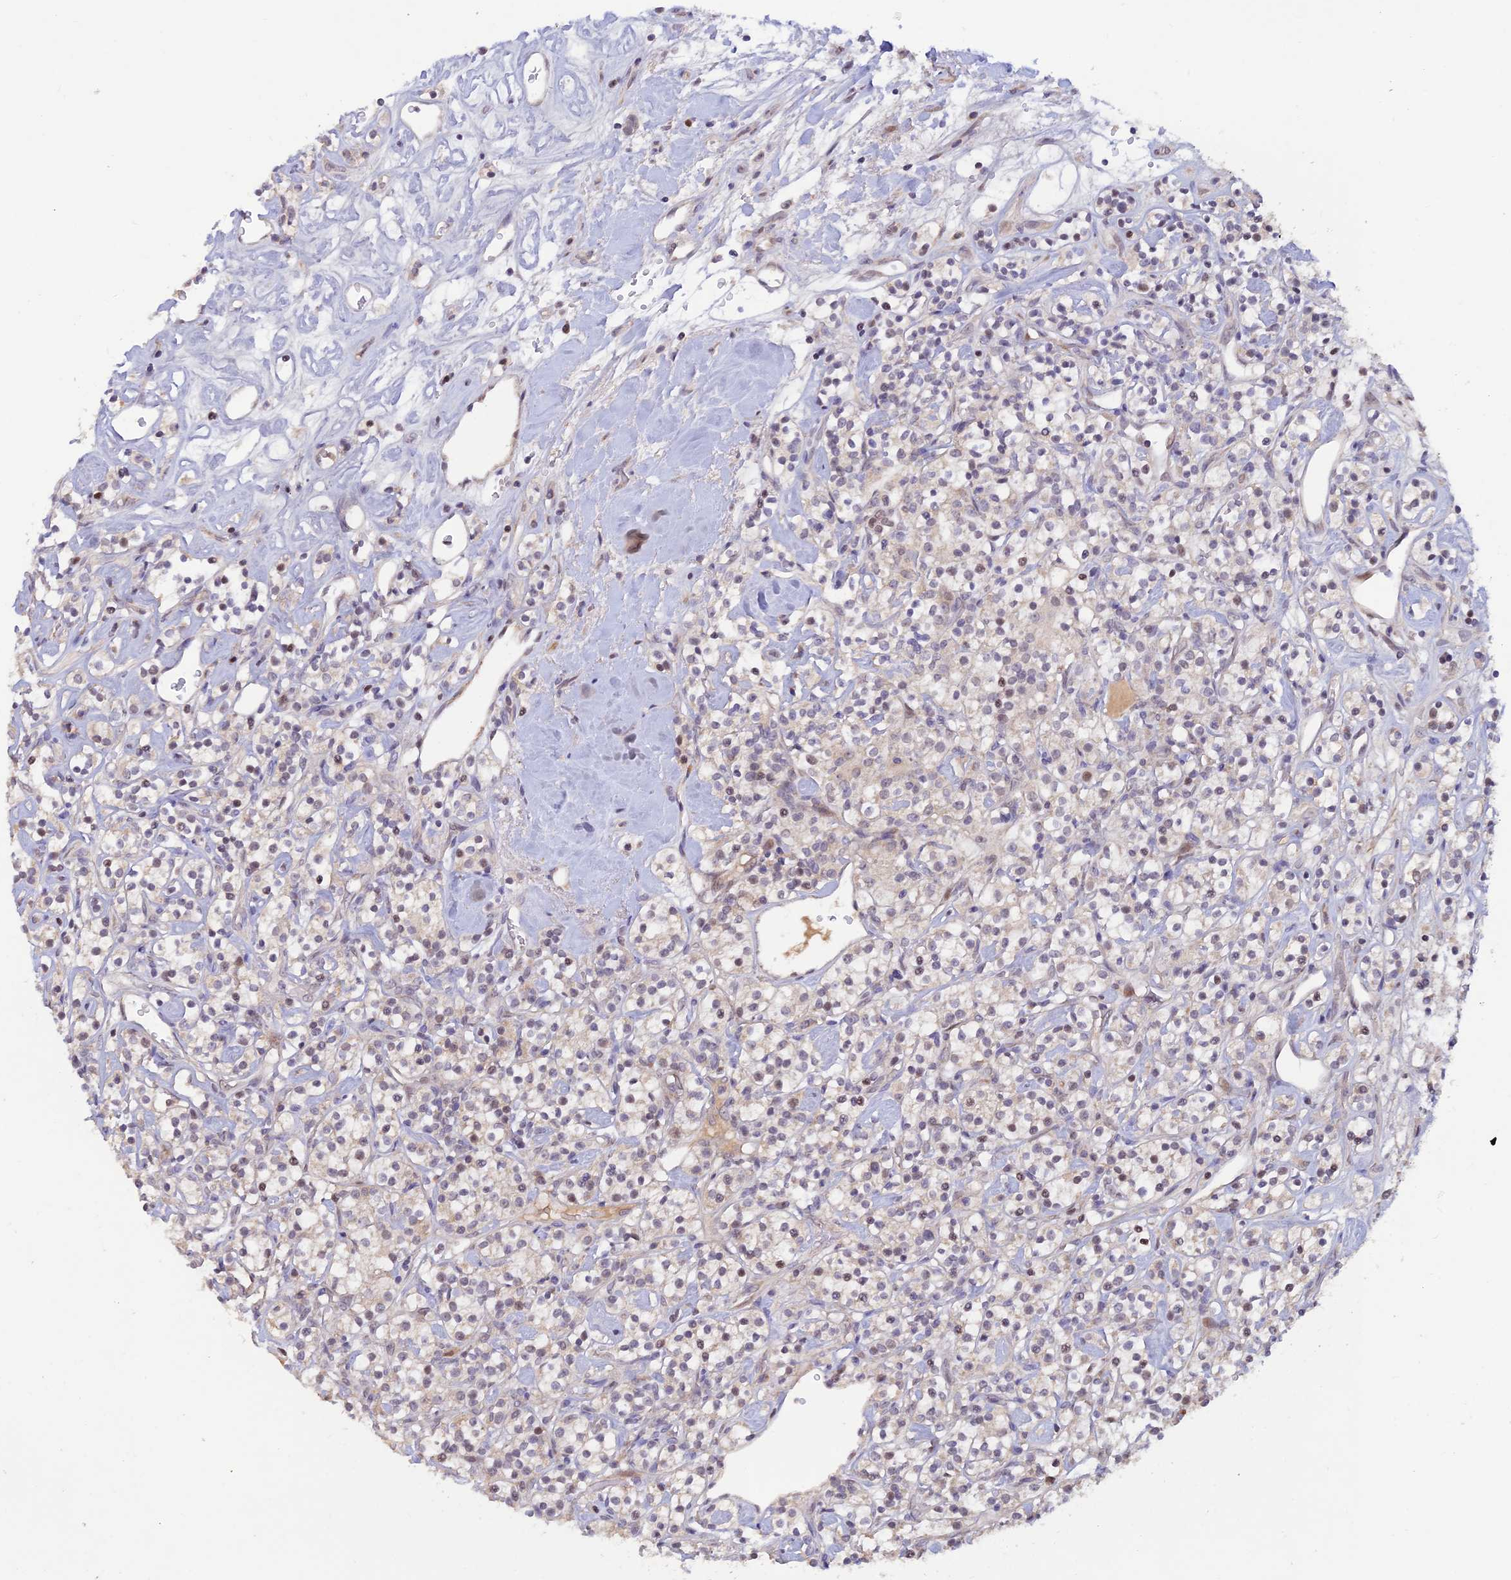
{"staining": {"intensity": "weak", "quantity": "25%-75%", "location": "nuclear"}, "tissue": "renal cancer", "cell_type": "Tumor cells", "image_type": "cancer", "snomed": [{"axis": "morphology", "description": "Adenocarcinoma, NOS"}, {"axis": "topography", "description": "Kidney"}], "caption": "The micrograph reveals a brown stain indicating the presence of a protein in the nuclear of tumor cells in renal cancer (adenocarcinoma).", "gene": "FASTKD5", "patient": {"sex": "male", "age": 77}}